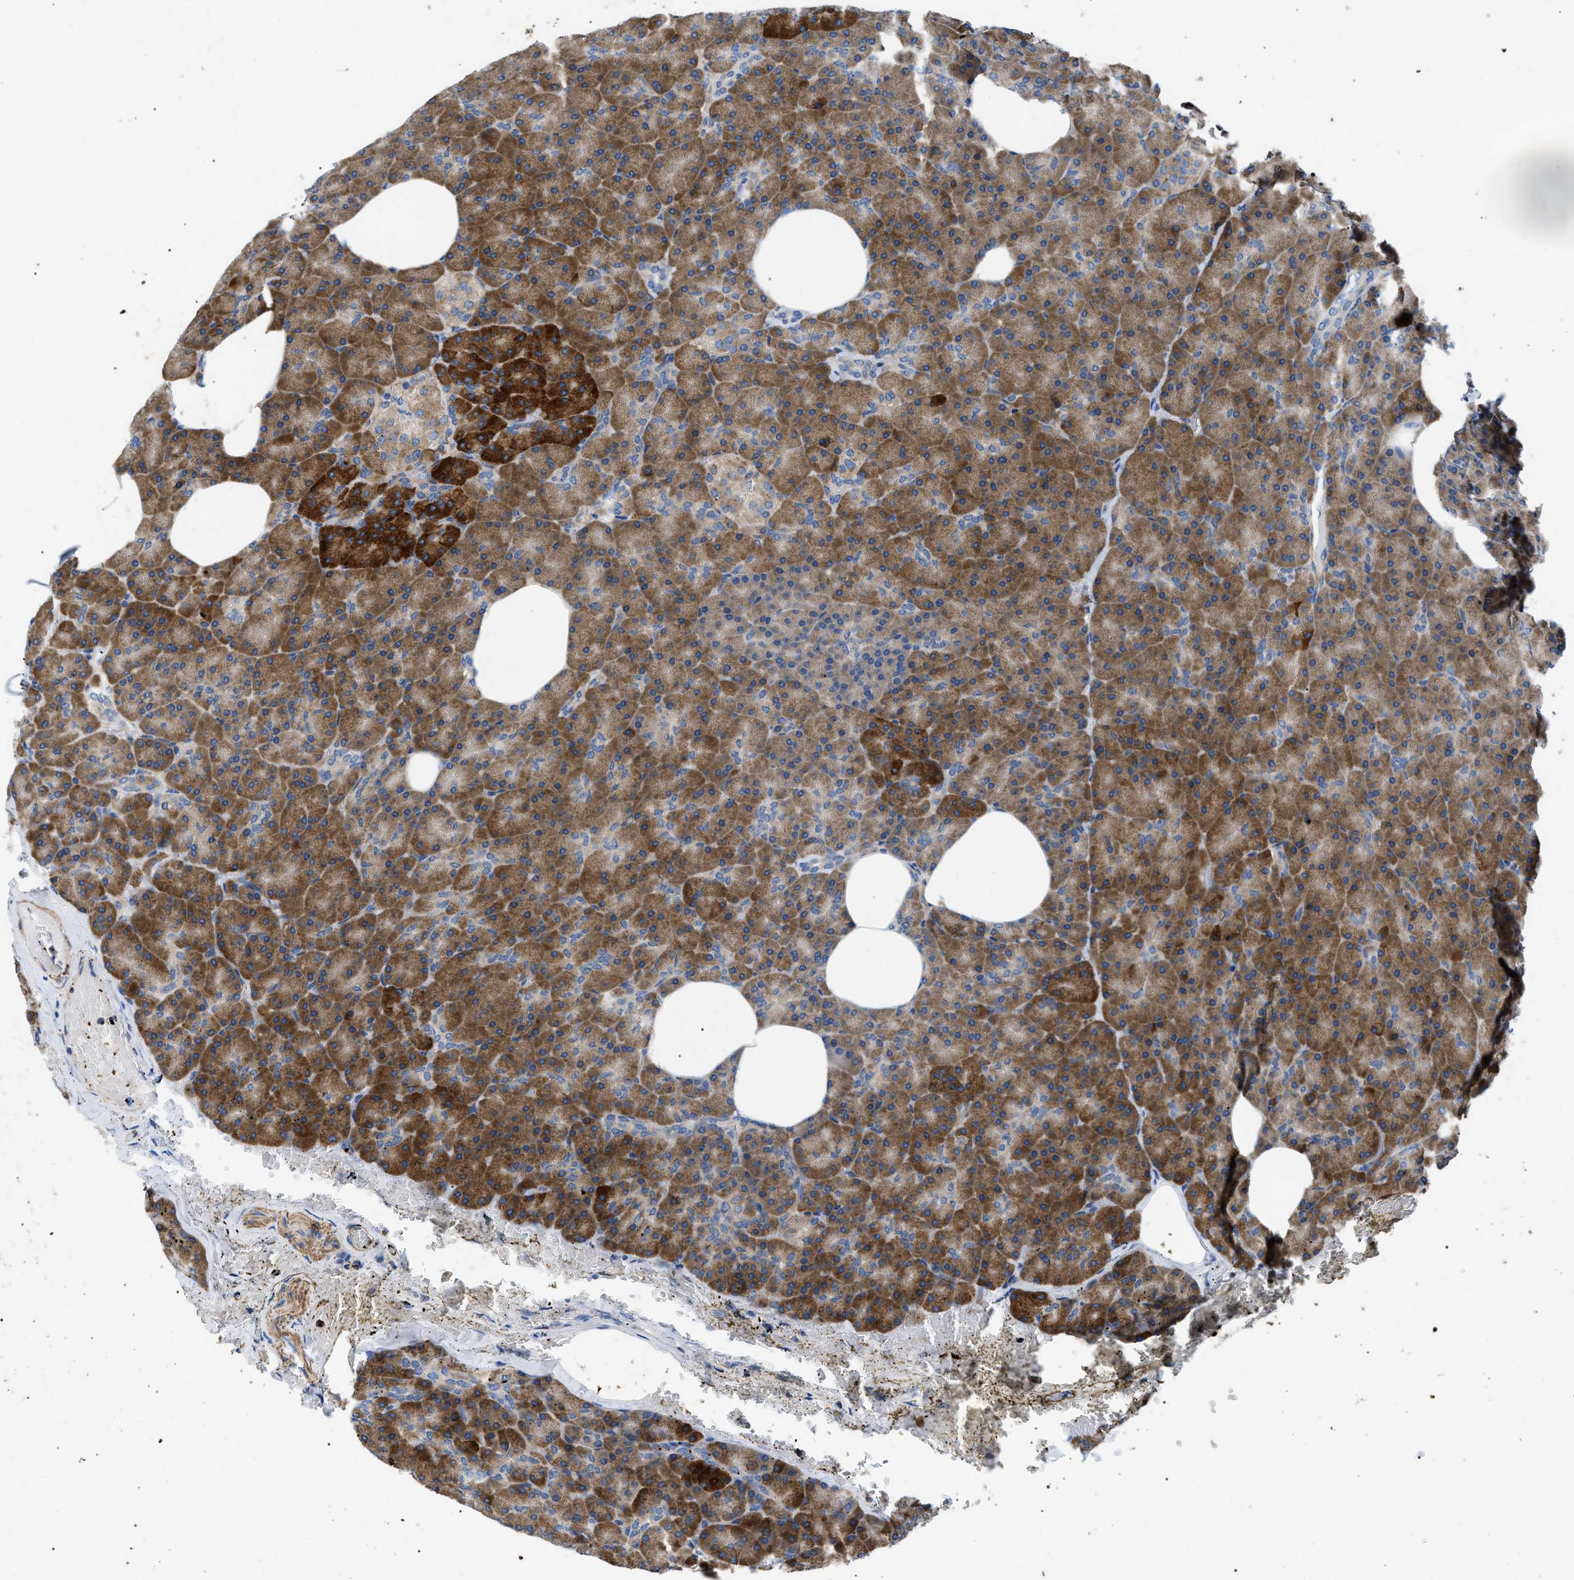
{"staining": {"intensity": "strong", "quantity": ">75%", "location": "cytoplasmic/membranous"}, "tissue": "pancreas", "cell_type": "Exocrine glandular cells", "image_type": "normal", "snomed": [{"axis": "morphology", "description": "Normal tissue, NOS"}, {"axis": "topography", "description": "Pancreas"}], "caption": "Immunohistochemistry (IHC) of benign human pancreas reveals high levels of strong cytoplasmic/membranous expression in about >75% of exocrine glandular cells.", "gene": "HSPB8", "patient": {"sex": "female", "age": 35}}